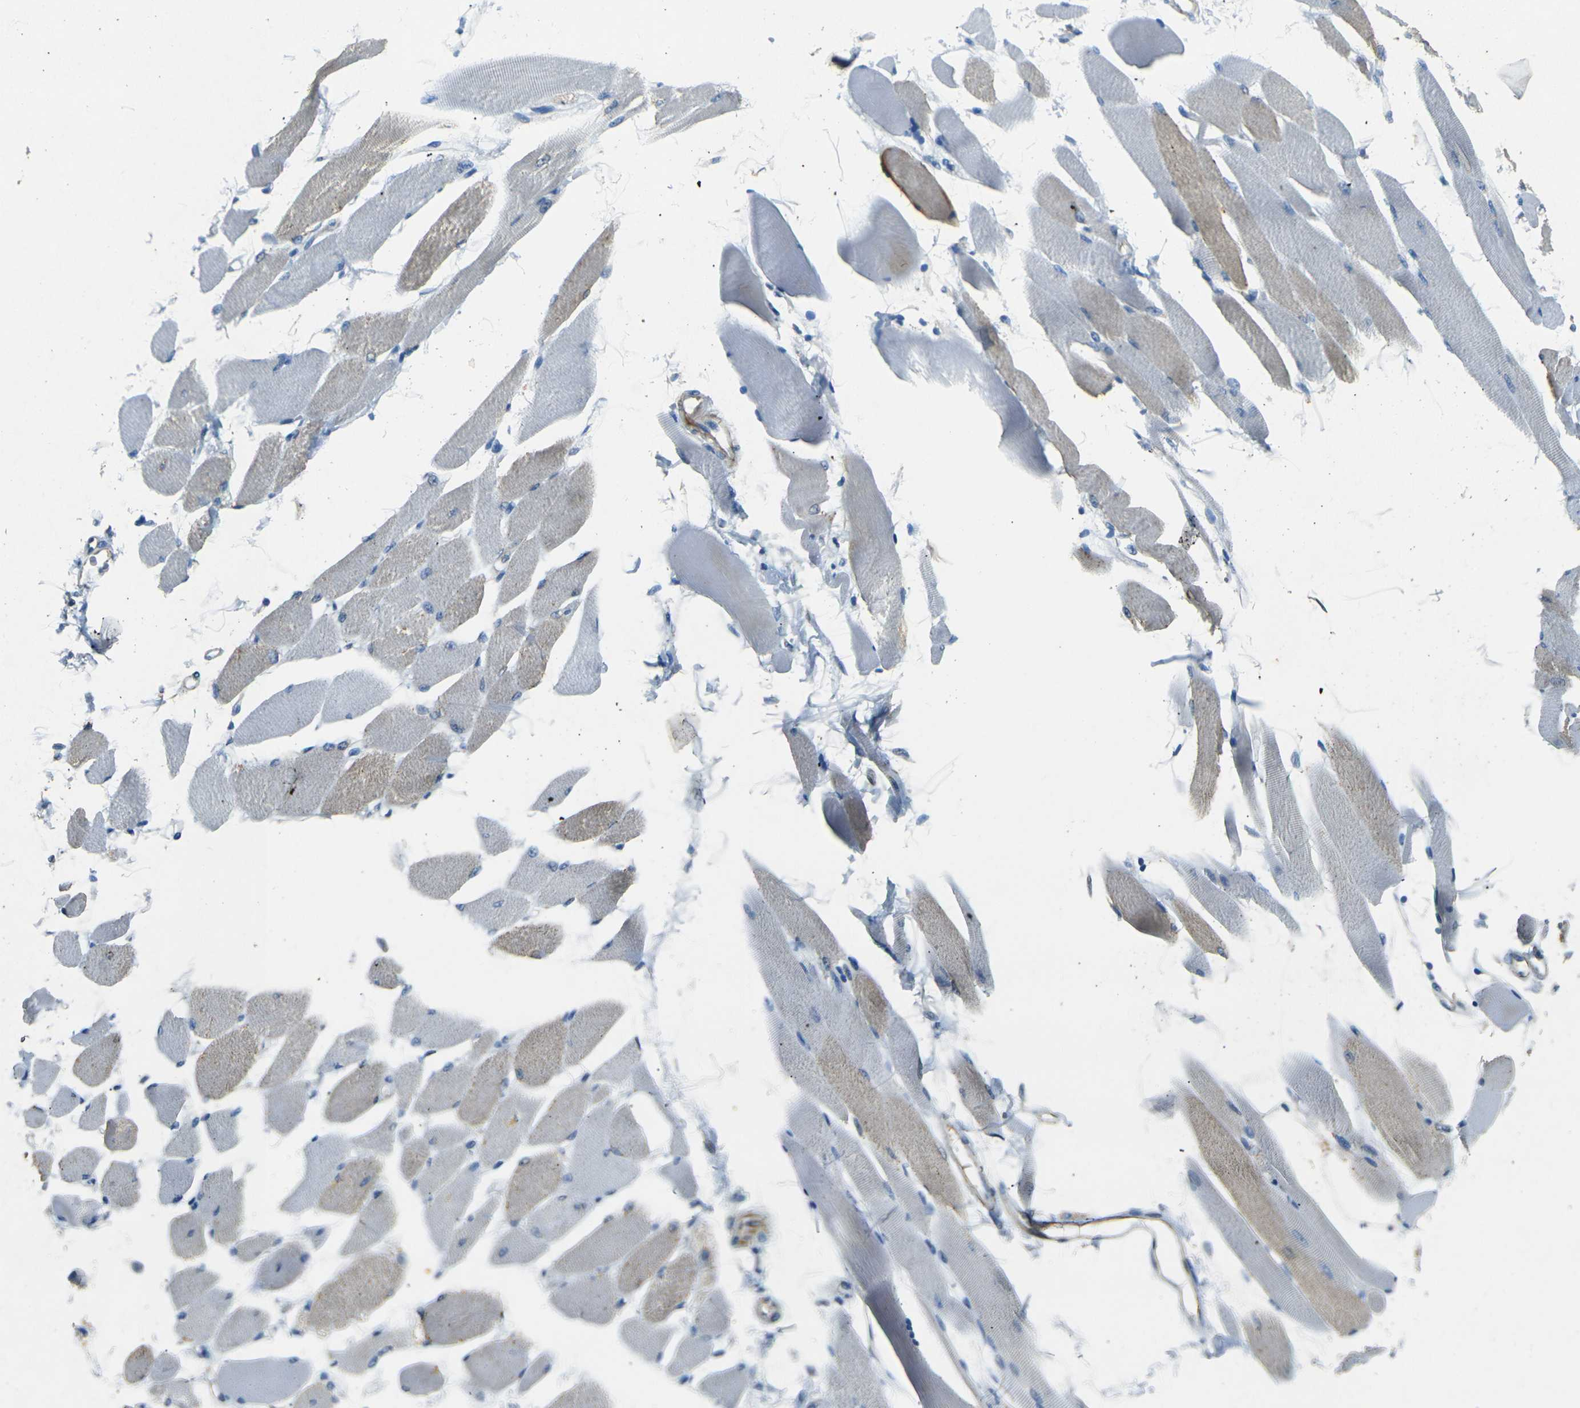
{"staining": {"intensity": "weak", "quantity": "<25%", "location": "cytoplasmic/membranous"}, "tissue": "skeletal muscle", "cell_type": "Myocytes", "image_type": "normal", "snomed": [{"axis": "morphology", "description": "Normal tissue, NOS"}, {"axis": "topography", "description": "Skeletal muscle"}, {"axis": "topography", "description": "Peripheral nerve tissue"}], "caption": "Myocytes show no significant staining in unremarkable skeletal muscle.", "gene": "SORT1", "patient": {"sex": "female", "age": 84}}